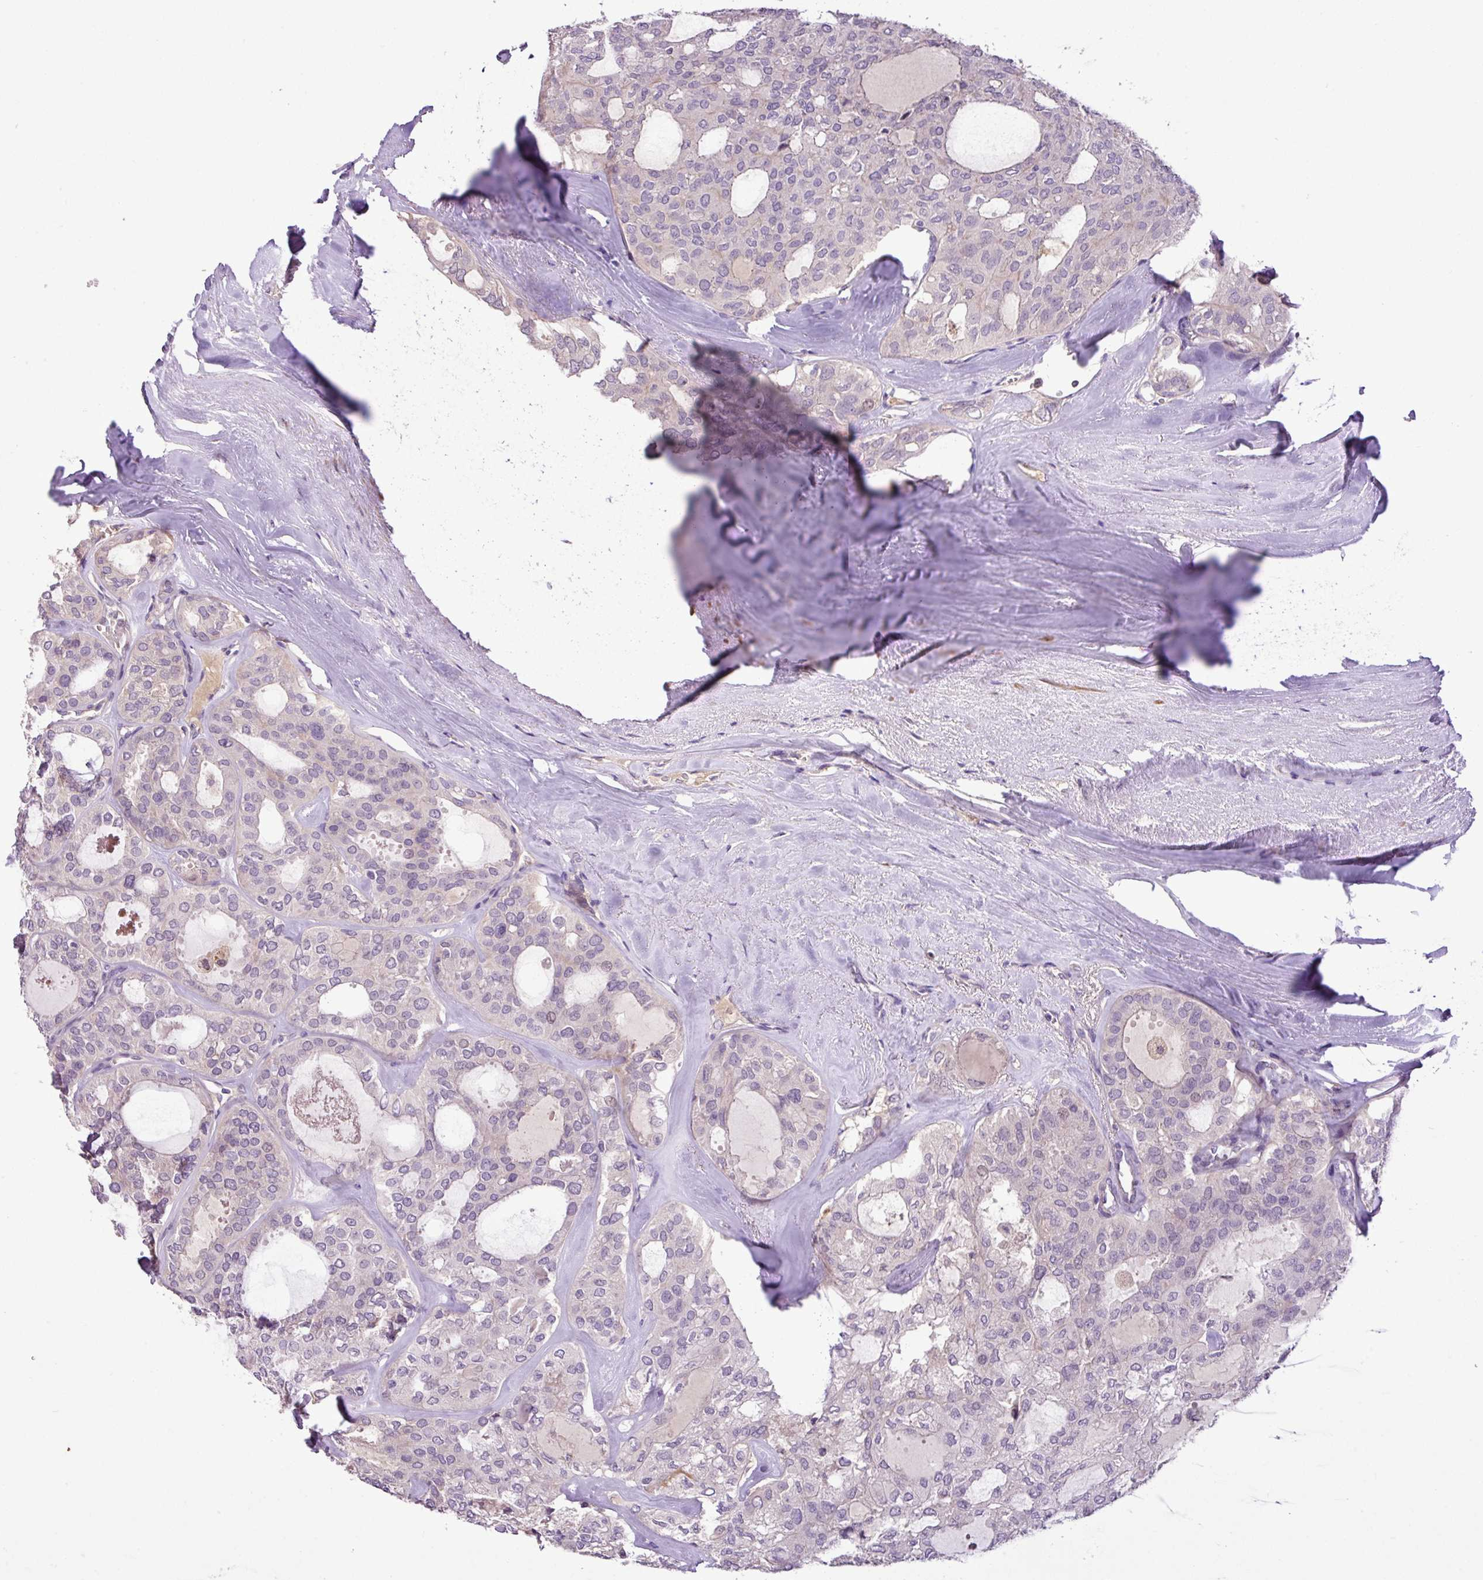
{"staining": {"intensity": "negative", "quantity": "none", "location": "none"}, "tissue": "thyroid cancer", "cell_type": "Tumor cells", "image_type": "cancer", "snomed": [{"axis": "morphology", "description": "Follicular adenoma carcinoma, NOS"}, {"axis": "topography", "description": "Thyroid gland"}], "caption": "Immunohistochemistry (IHC) of human thyroid cancer demonstrates no expression in tumor cells.", "gene": "ZNF266", "patient": {"sex": "male", "age": 75}}